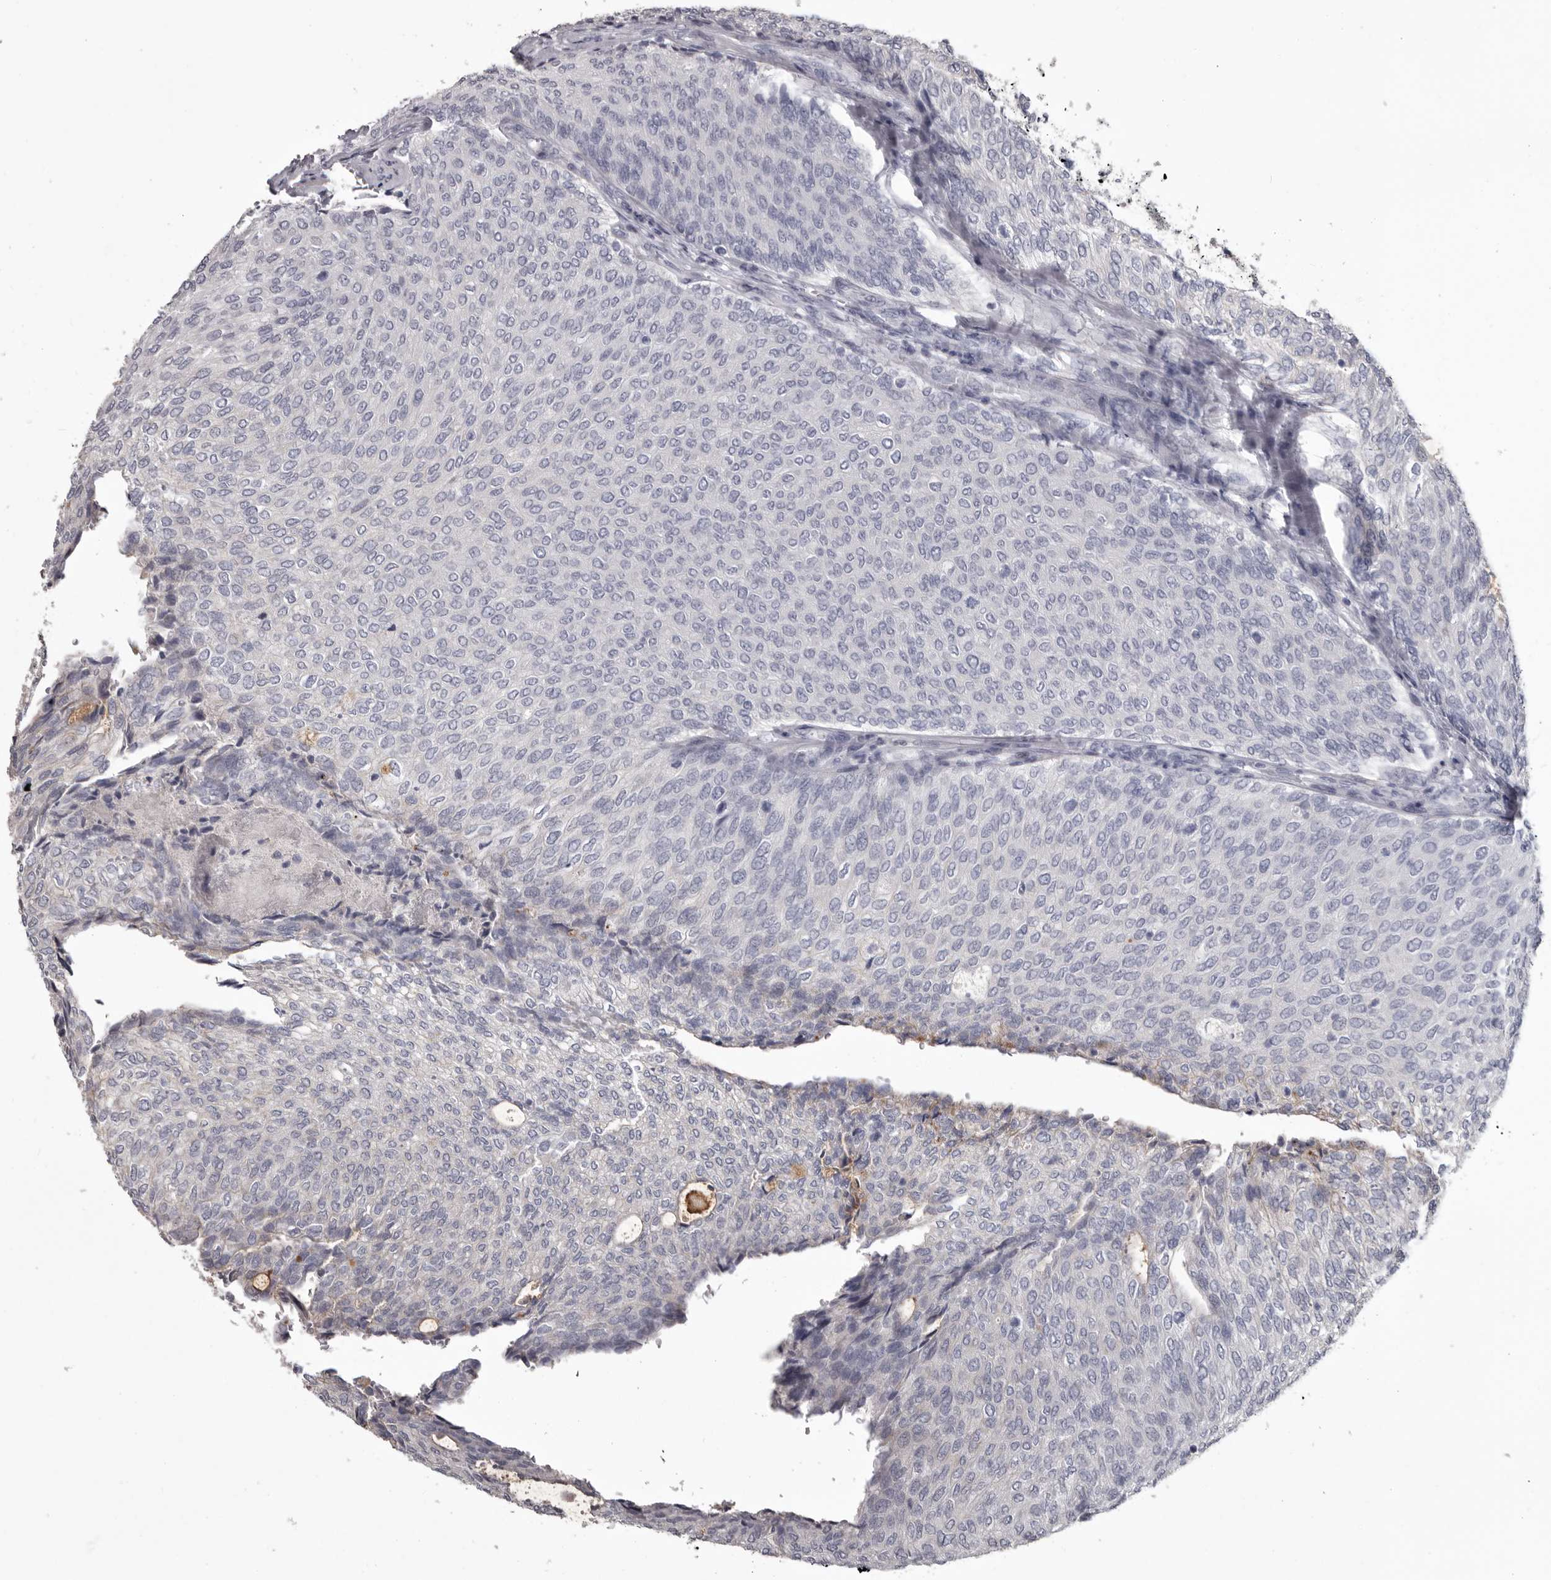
{"staining": {"intensity": "negative", "quantity": "none", "location": "none"}, "tissue": "urothelial cancer", "cell_type": "Tumor cells", "image_type": "cancer", "snomed": [{"axis": "morphology", "description": "Urothelial carcinoma, Low grade"}, {"axis": "topography", "description": "Urinary bladder"}], "caption": "Immunohistochemistry (IHC) photomicrograph of human low-grade urothelial carcinoma stained for a protein (brown), which reveals no expression in tumor cells.", "gene": "LPAR6", "patient": {"sex": "female", "age": 79}}